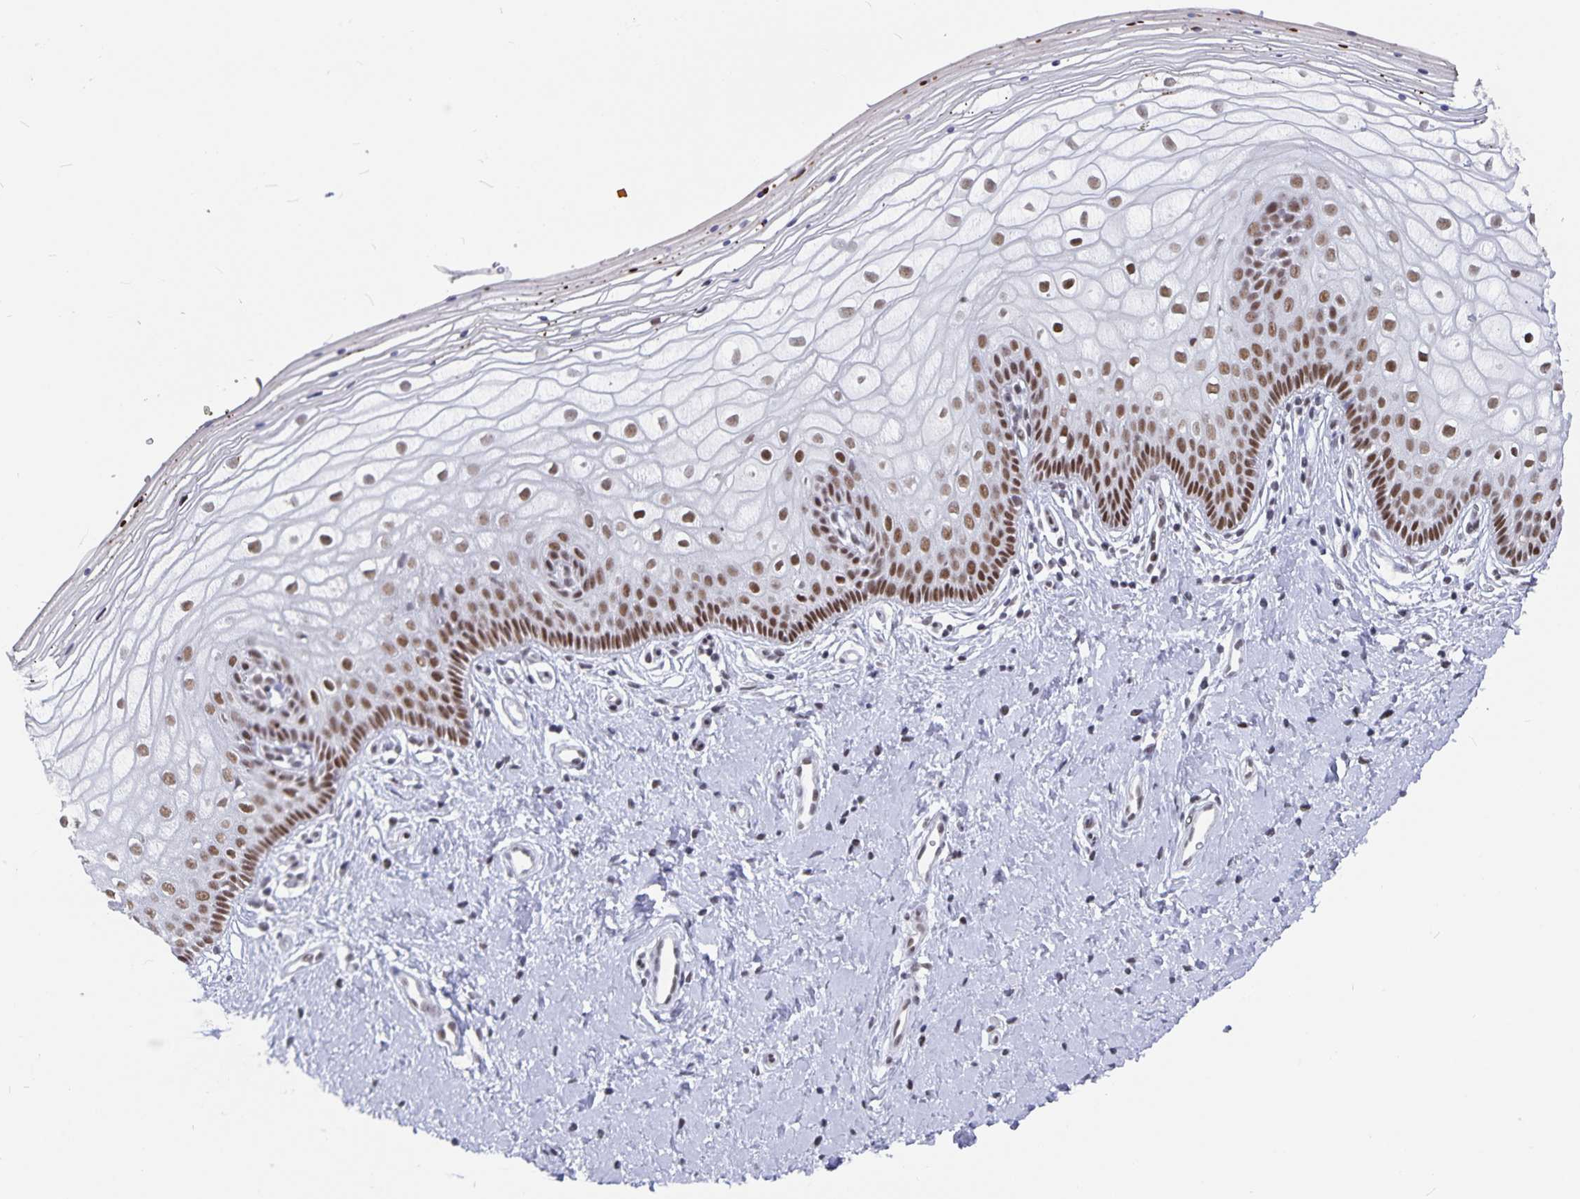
{"staining": {"intensity": "moderate", "quantity": ">75%", "location": "nuclear"}, "tissue": "vagina", "cell_type": "Squamous epithelial cells", "image_type": "normal", "snomed": [{"axis": "morphology", "description": "Normal tissue, NOS"}, {"axis": "topography", "description": "Vagina"}], "caption": "Immunohistochemical staining of unremarkable human vagina reveals >75% levels of moderate nuclear protein expression in approximately >75% of squamous epithelial cells.", "gene": "PBX2", "patient": {"sex": "female", "age": 39}}